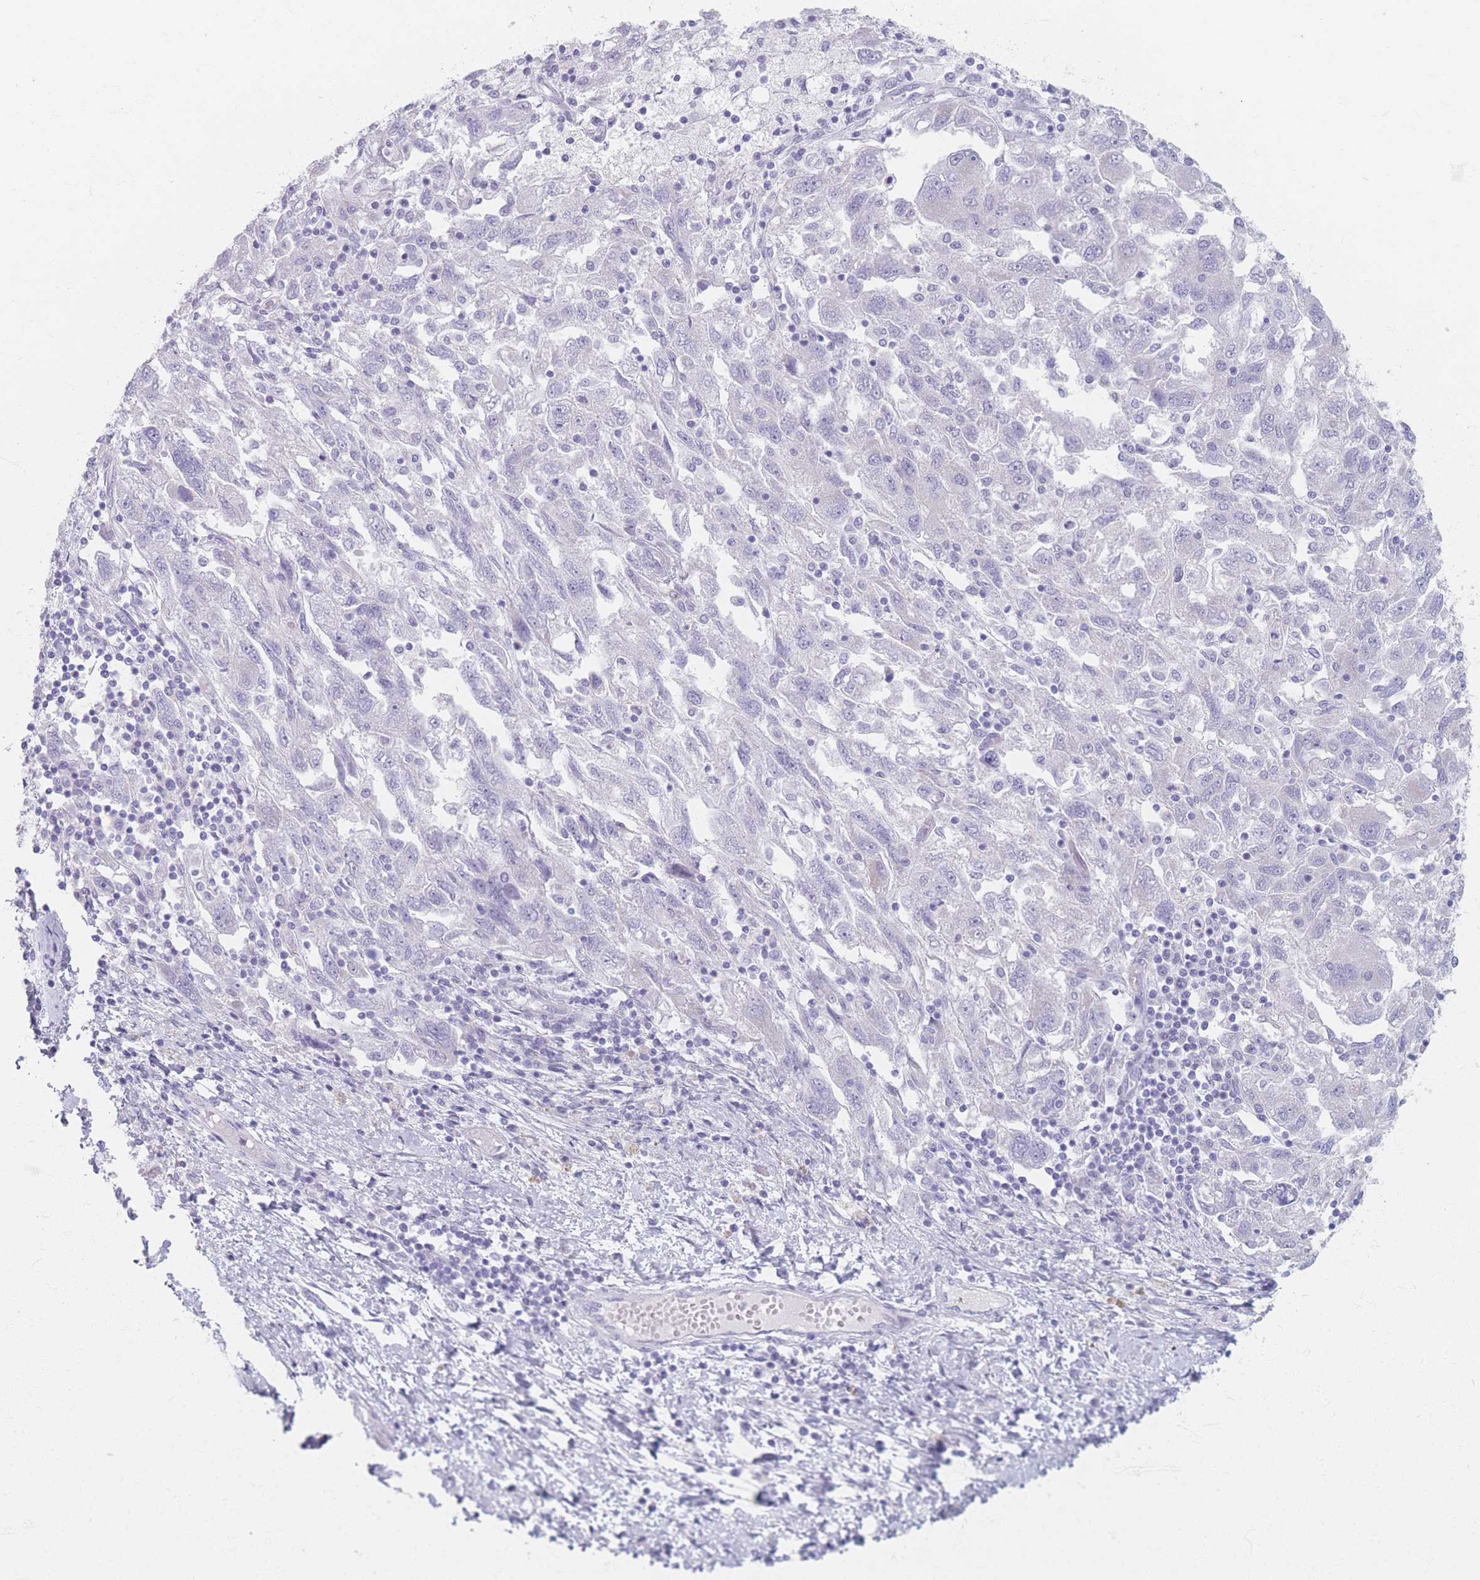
{"staining": {"intensity": "negative", "quantity": "none", "location": "none"}, "tissue": "ovarian cancer", "cell_type": "Tumor cells", "image_type": "cancer", "snomed": [{"axis": "morphology", "description": "Carcinoma, NOS"}, {"axis": "morphology", "description": "Cystadenocarcinoma, serous, NOS"}, {"axis": "topography", "description": "Ovary"}], "caption": "Carcinoma (ovarian) was stained to show a protein in brown. There is no significant positivity in tumor cells.", "gene": "PIGM", "patient": {"sex": "female", "age": 69}}